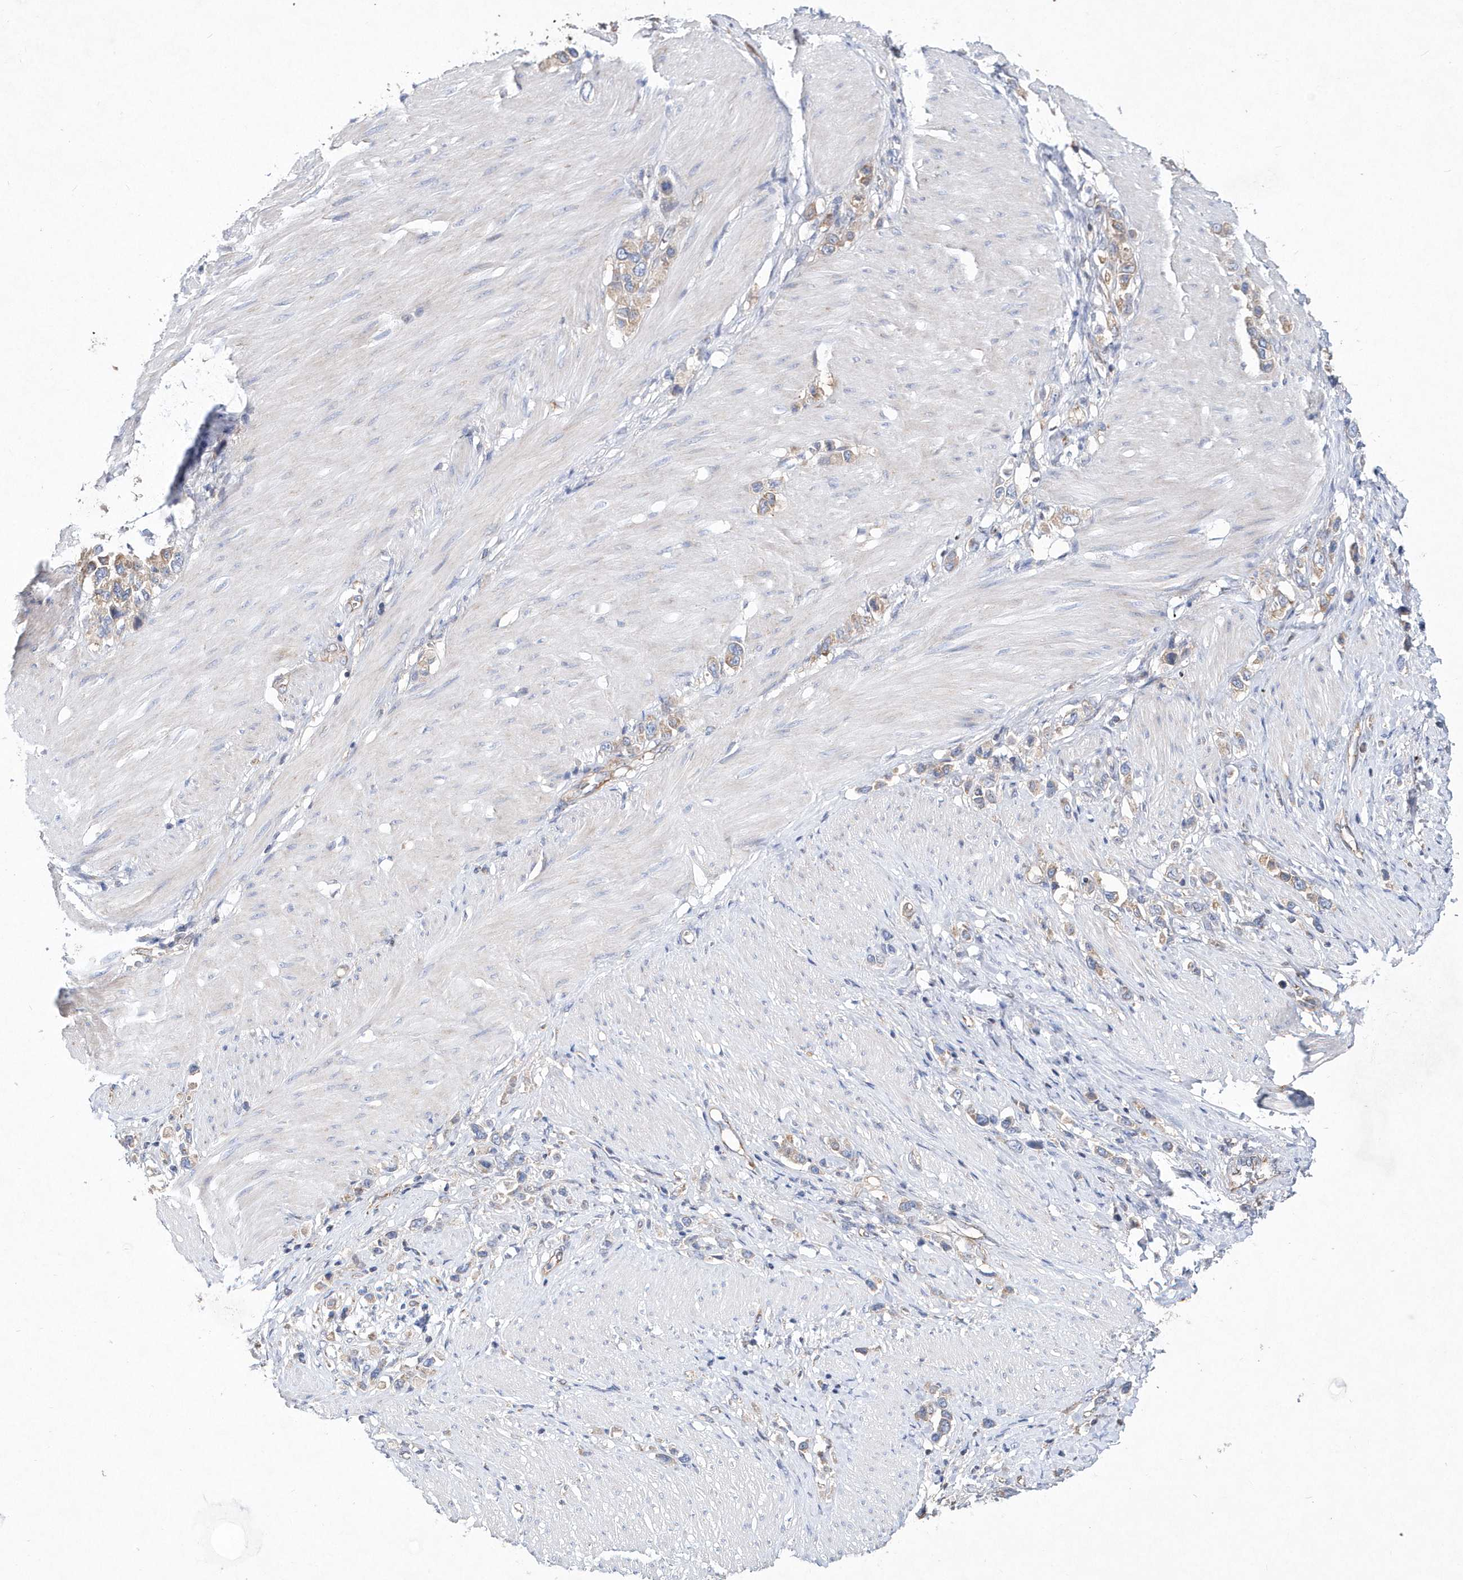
{"staining": {"intensity": "weak", "quantity": "<25%", "location": "cytoplasmic/membranous"}, "tissue": "stomach cancer", "cell_type": "Tumor cells", "image_type": "cancer", "snomed": [{"axis": "morphology", "description": "Normal tissue, NOS"}, {"axis": "morphology", "description": "Adenocarcinoma, NOS"}, {"axis": "topography", "description": "Stomach, upper"}, {"axis": "topography", "description": "Stomach"}], "caption": "High power microscopy image of an immunohistochemistry micrograph of stomach cancer, revealing no significant positivity in tumor cells.", "gene": "JKAMP", "patient": {"sex": "female", "age": 65}}